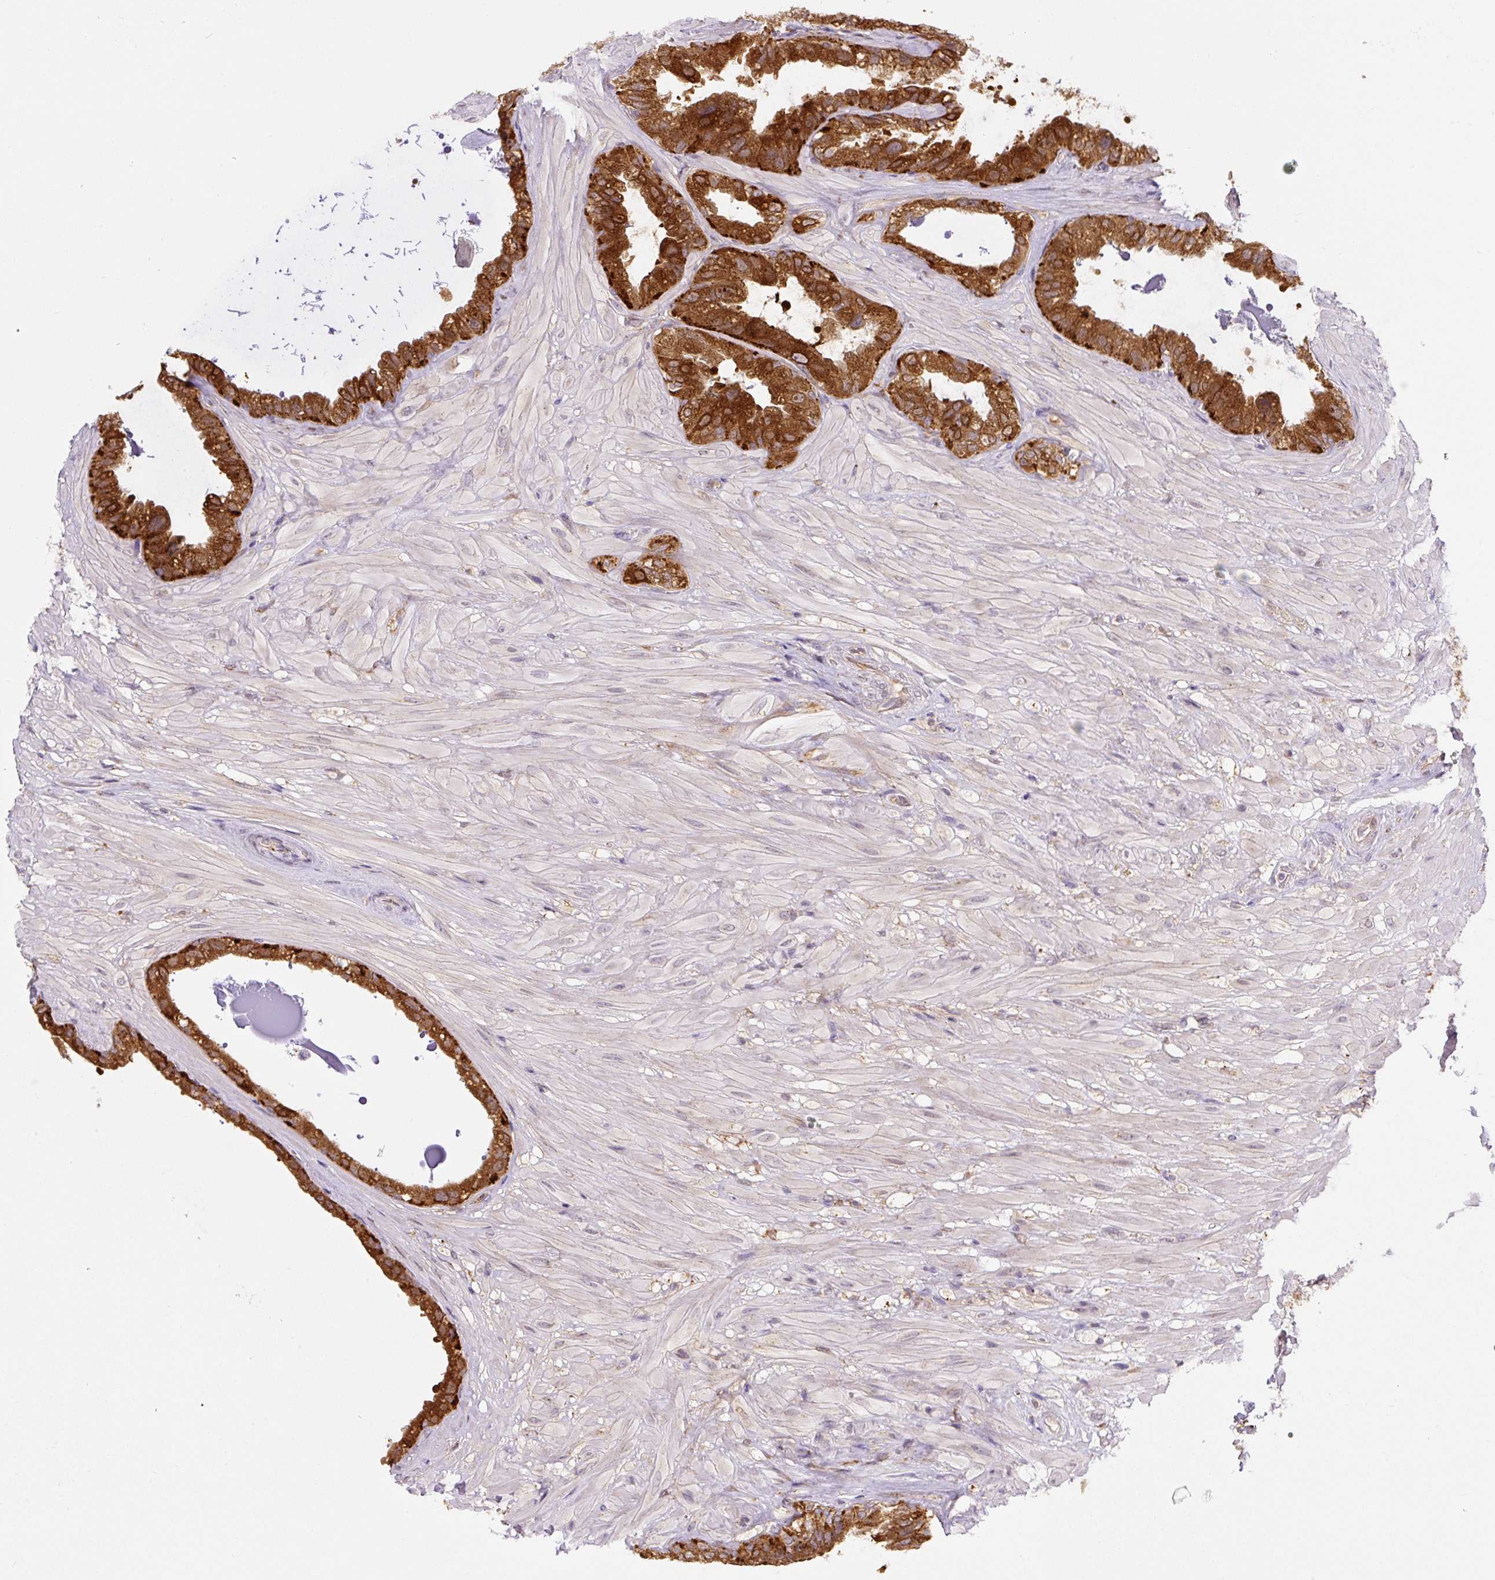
{"staining": {"intensity": "strong", "quantity": ">75%", "location": "cytoplasmic/membranous"}, "tissue": "seminal vesicle", "cell_type": "Glandular cells", "image_type": "normal", "snomed": [{"axis": "morphology", "description": "Normal tissue, NOS"}, {"axis": "topography", "description": "Seminal veicle"}, {"axis": "topography", "description": "Peripheral nerve tissue"}], "caption": "This histopathology image exhibits IHC staining of unremarkable human seminal vesicle, with high strong cytoplasmic/membranous positivity in approximately >75% of glandular cells.", "gene": "PLA2G4A", "patient": {"sex": "male", "age": 76}}